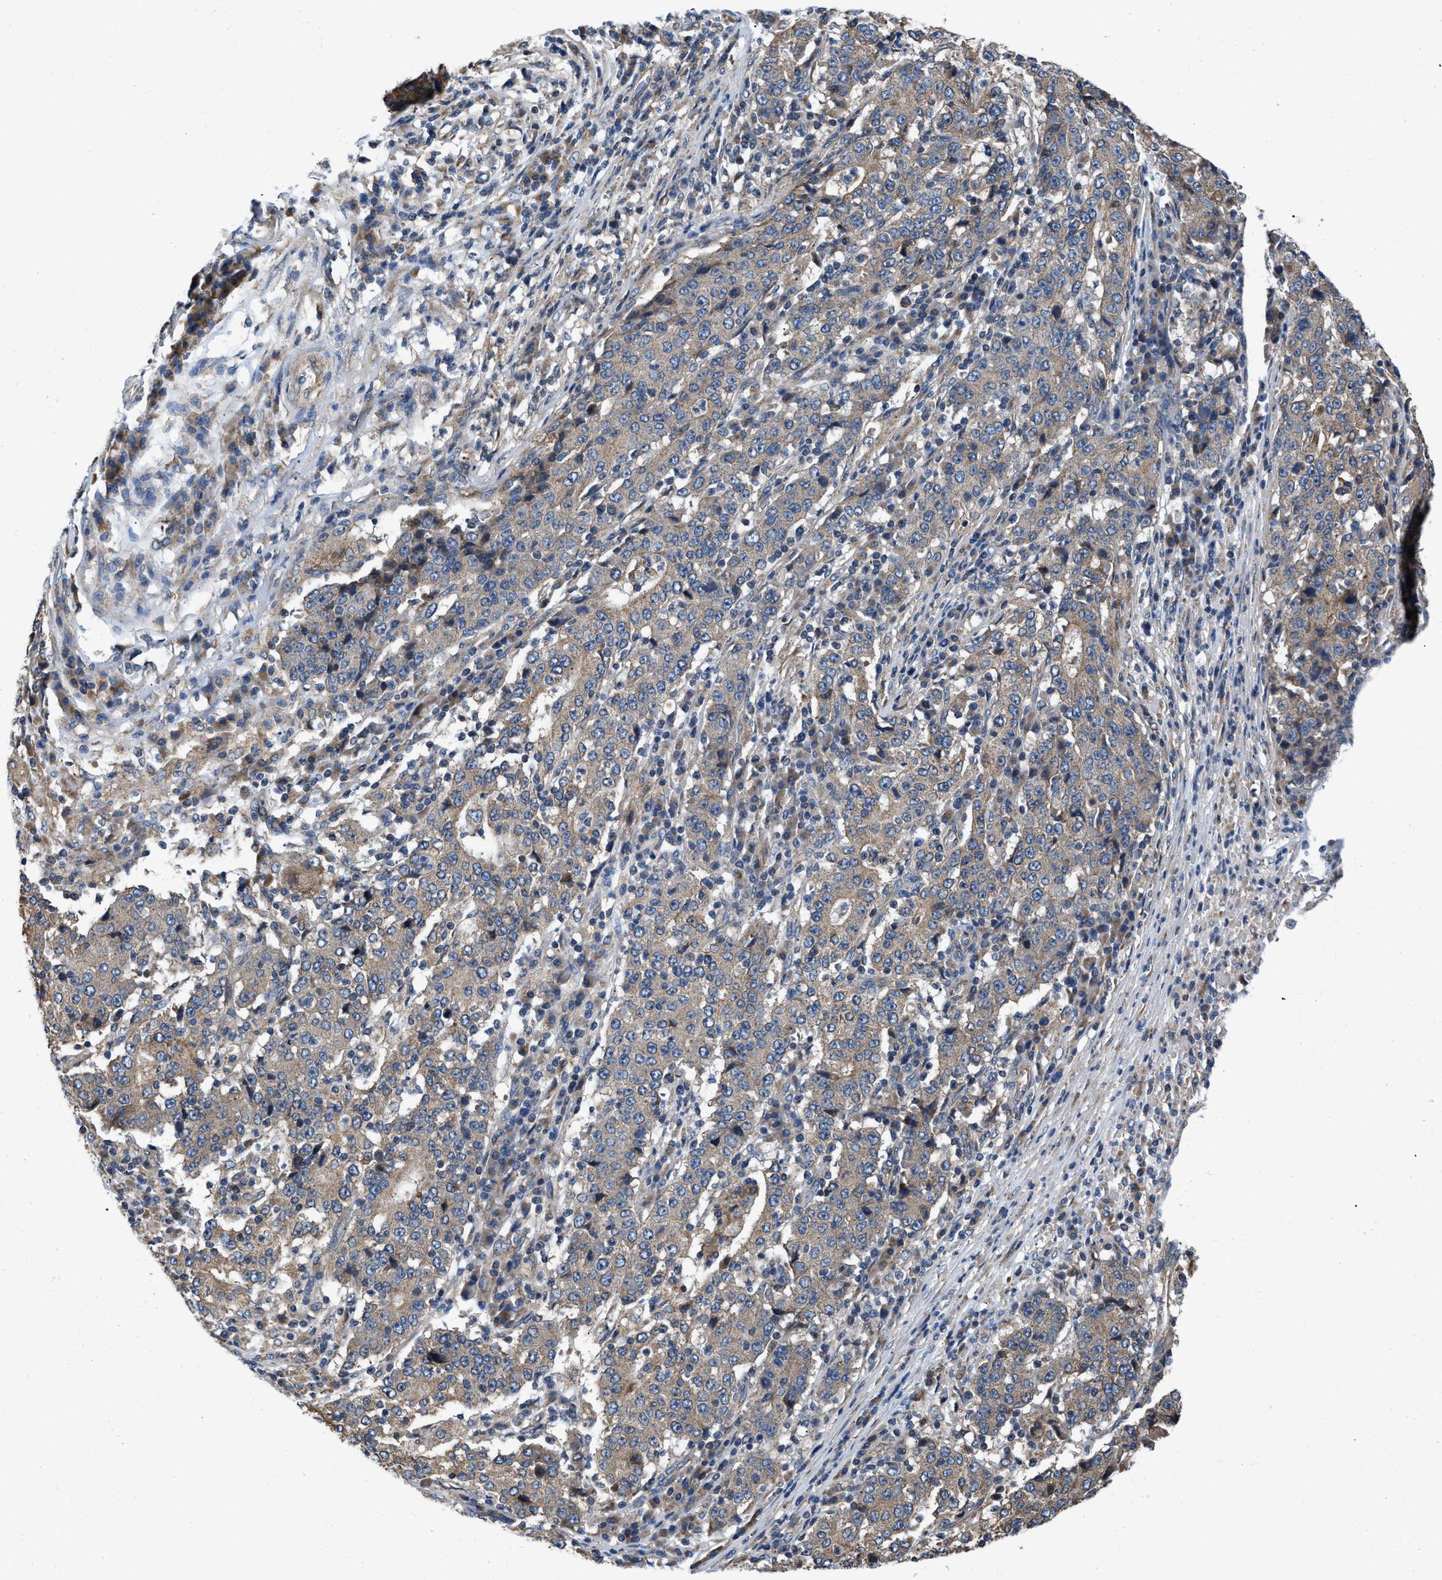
{"staining": {"intensity": "weak", "quantity": ">75%", "location": "cytoplasmic/membranous"}, "tissue": "stomach cancer", "cell_type": "Tumor cells", "image_type": "cancer", "snomed": [{"axis": "morphology", "description": "Adenocarcinoma, NOS"}, {"axis": "topography", "description": "Stomach"}], "caption": "DAB immunohistochemical staining of human stomach adenocarcinoma exhibits weak cytoplasmic/membranous protein staining in about >75% of tumor cells.", "gene": "CEP128", "patient": {"sex": "male", "age": 59}}